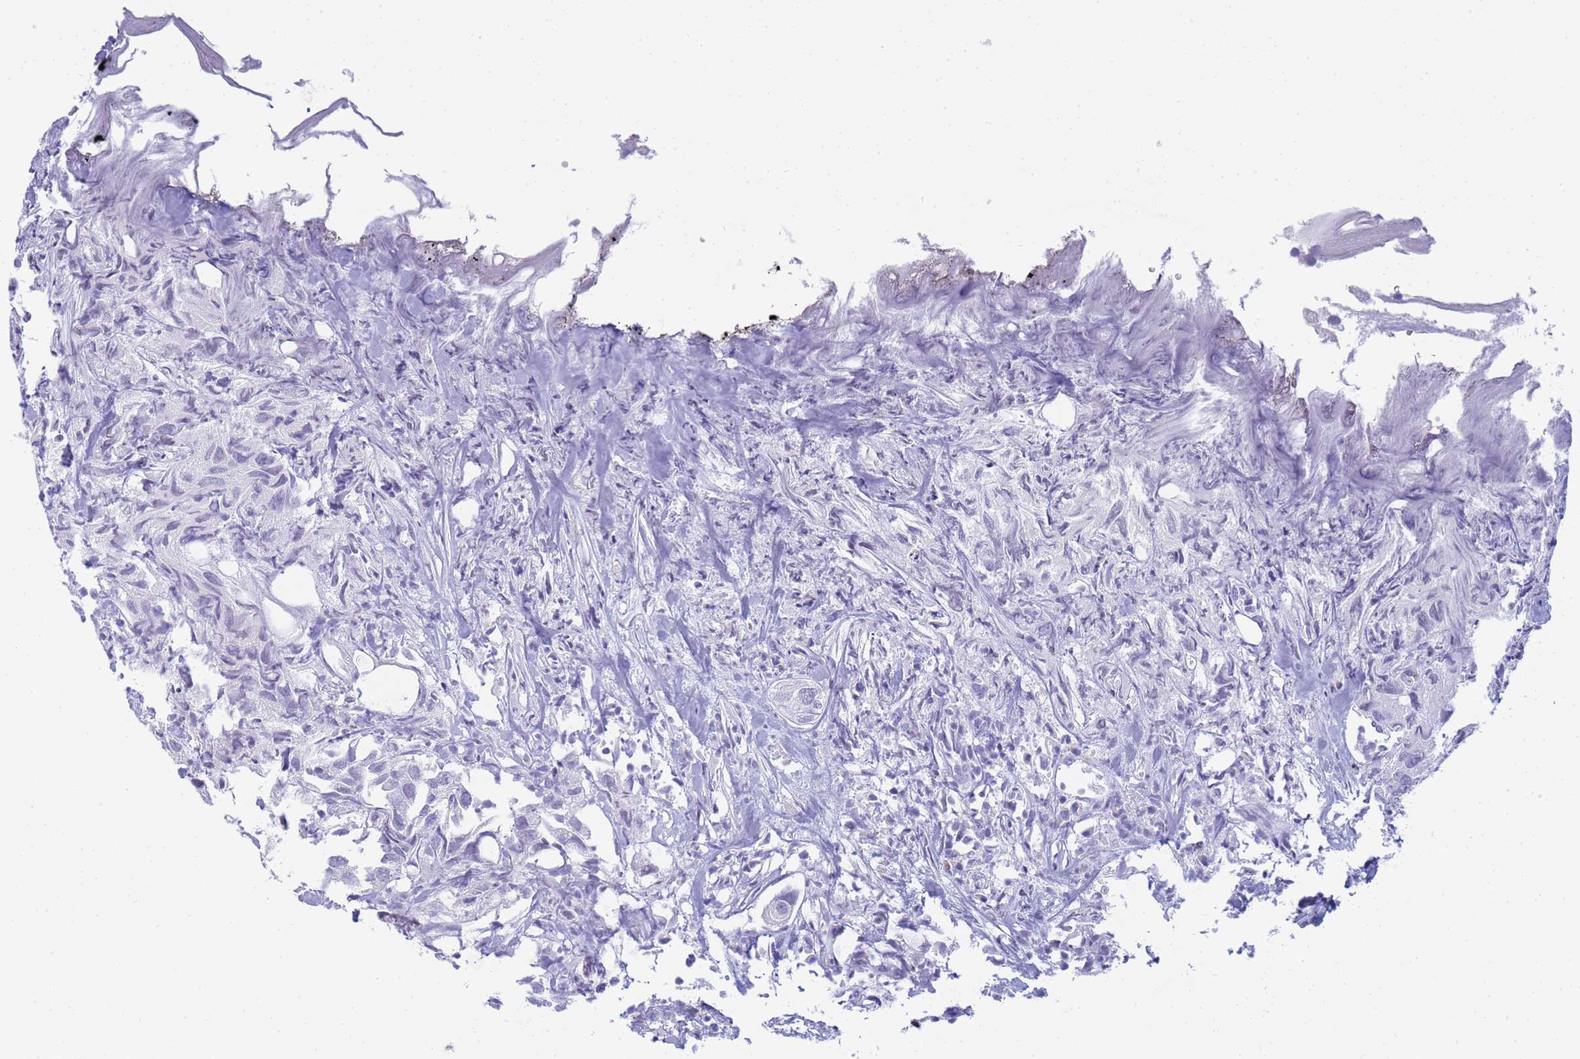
{"staining": {"intensity": "negative", "quantity": "none", "location": "none"}, "tissue": "urothelial cancer", "cell_type": "Tumor cells", "image_type": "cancer", "snomed": [{"axis": "morphology", "description": "Urothelial carcinoma, High grade"}, {"axis": "topography", "description": "Urinary bladder"}], "caption": "The micrograph reveals no staining of tumor cells in urothelial carcinoma (high-grade).", "gene": "SNX20", "patient": {"sex": "female", "age": 75}}